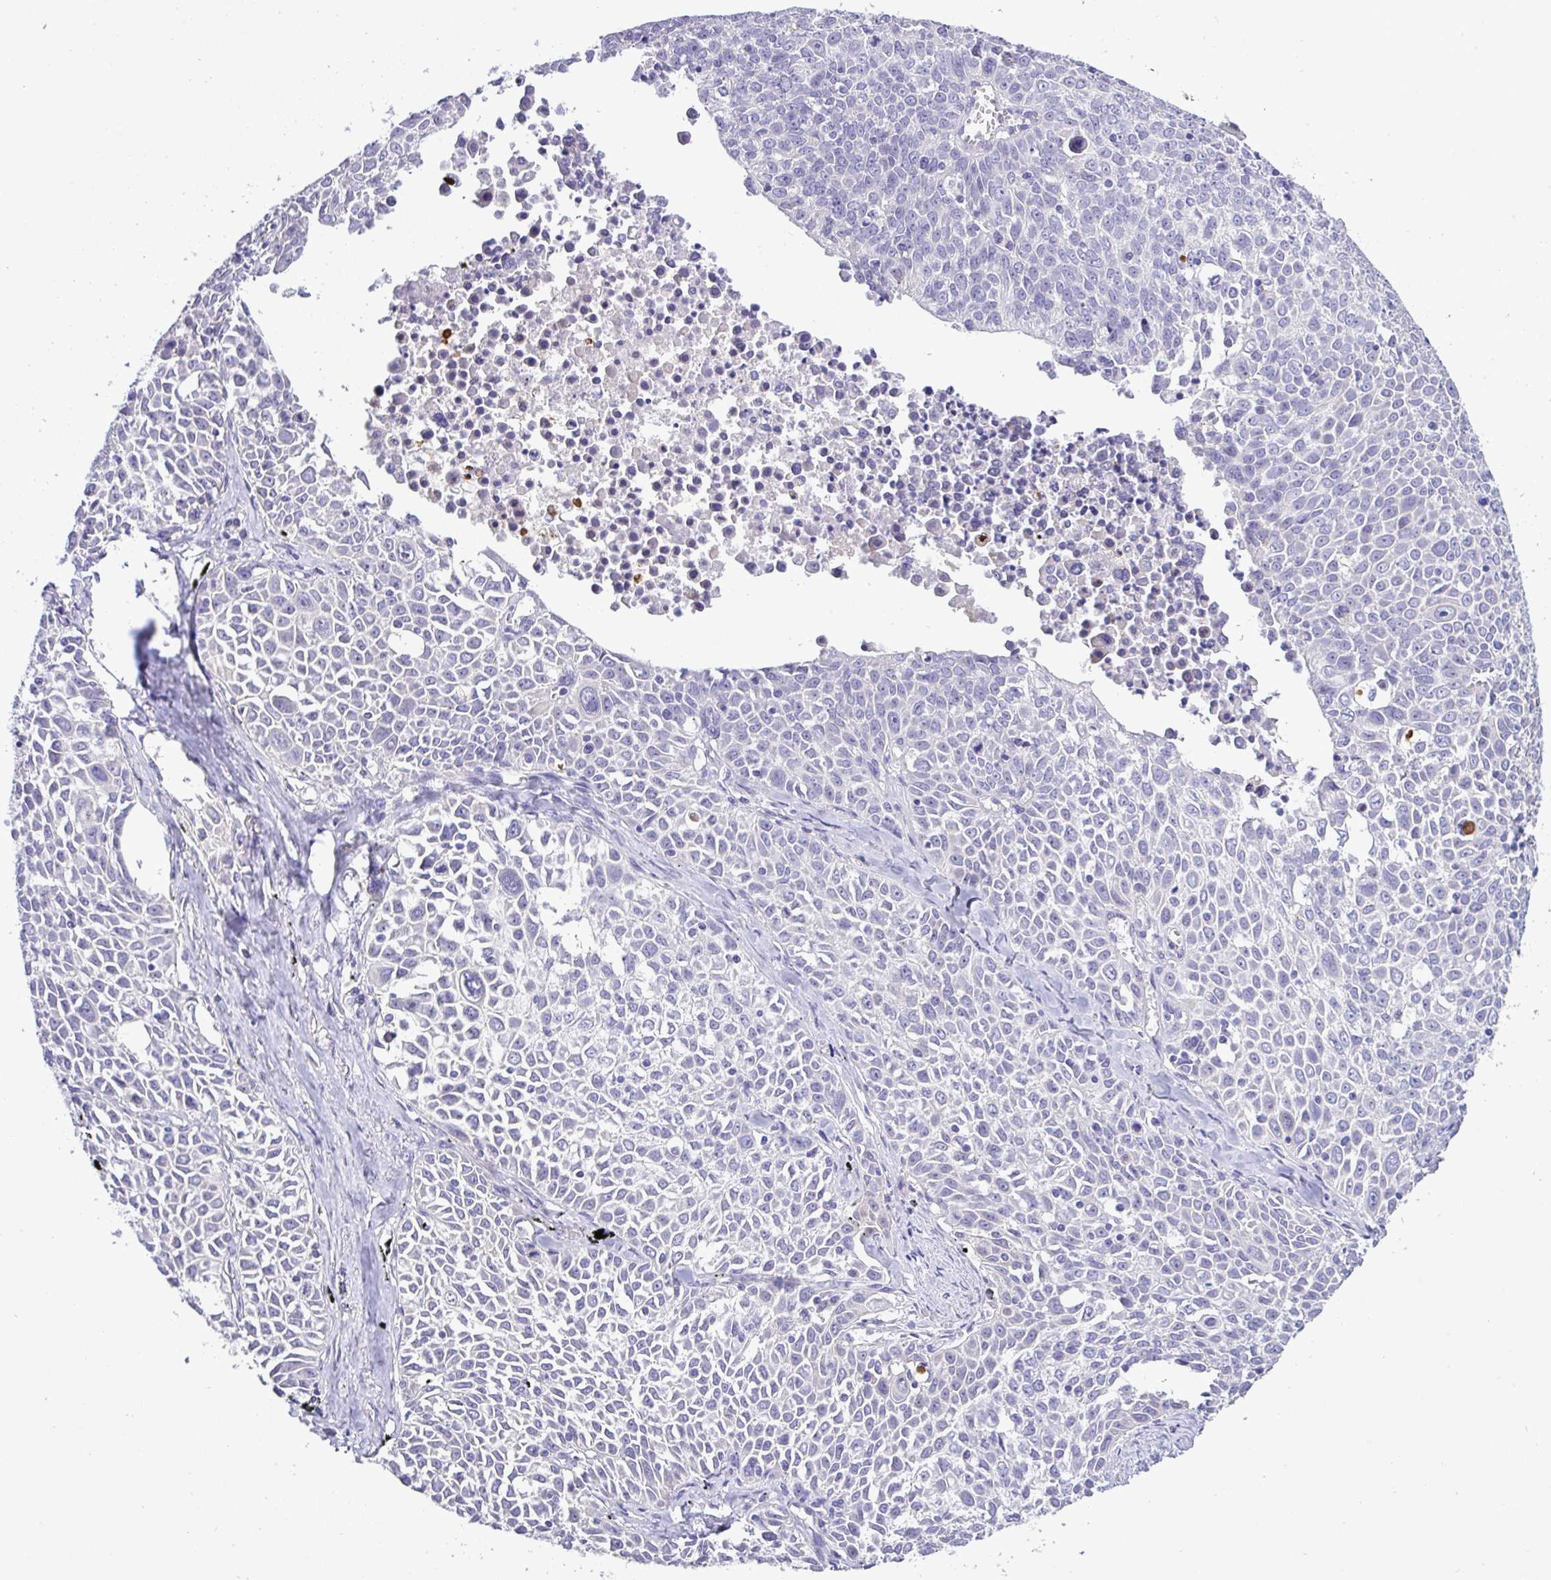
{"staining": {"intensity": "negative", "quantity": "none", "location": "none"}, "tissue": "lung cancer", "cell_type": "Tumor cells", "image_type": "cancer", "snomed": [{"axis": "morphology", "description": "Squamous cell carcinoma, NOS"}, {"axis": "morphology", "description": "Squamous cell carcinoma, metastatic, NOS"}, {"axis": "topography", "description": "Lymph node"}, {"axis": "topography", "description": "Lung"}], "caption": "DAB immunohistochemical staining of squamous cell carcinoma (lung) displays no significant staining in tumor cells. (DAB IHC visualized using brightfield microscopy, high magnification).", "gene": "ST8SIA2", "patient": {"sex": "female", "age": 62}}